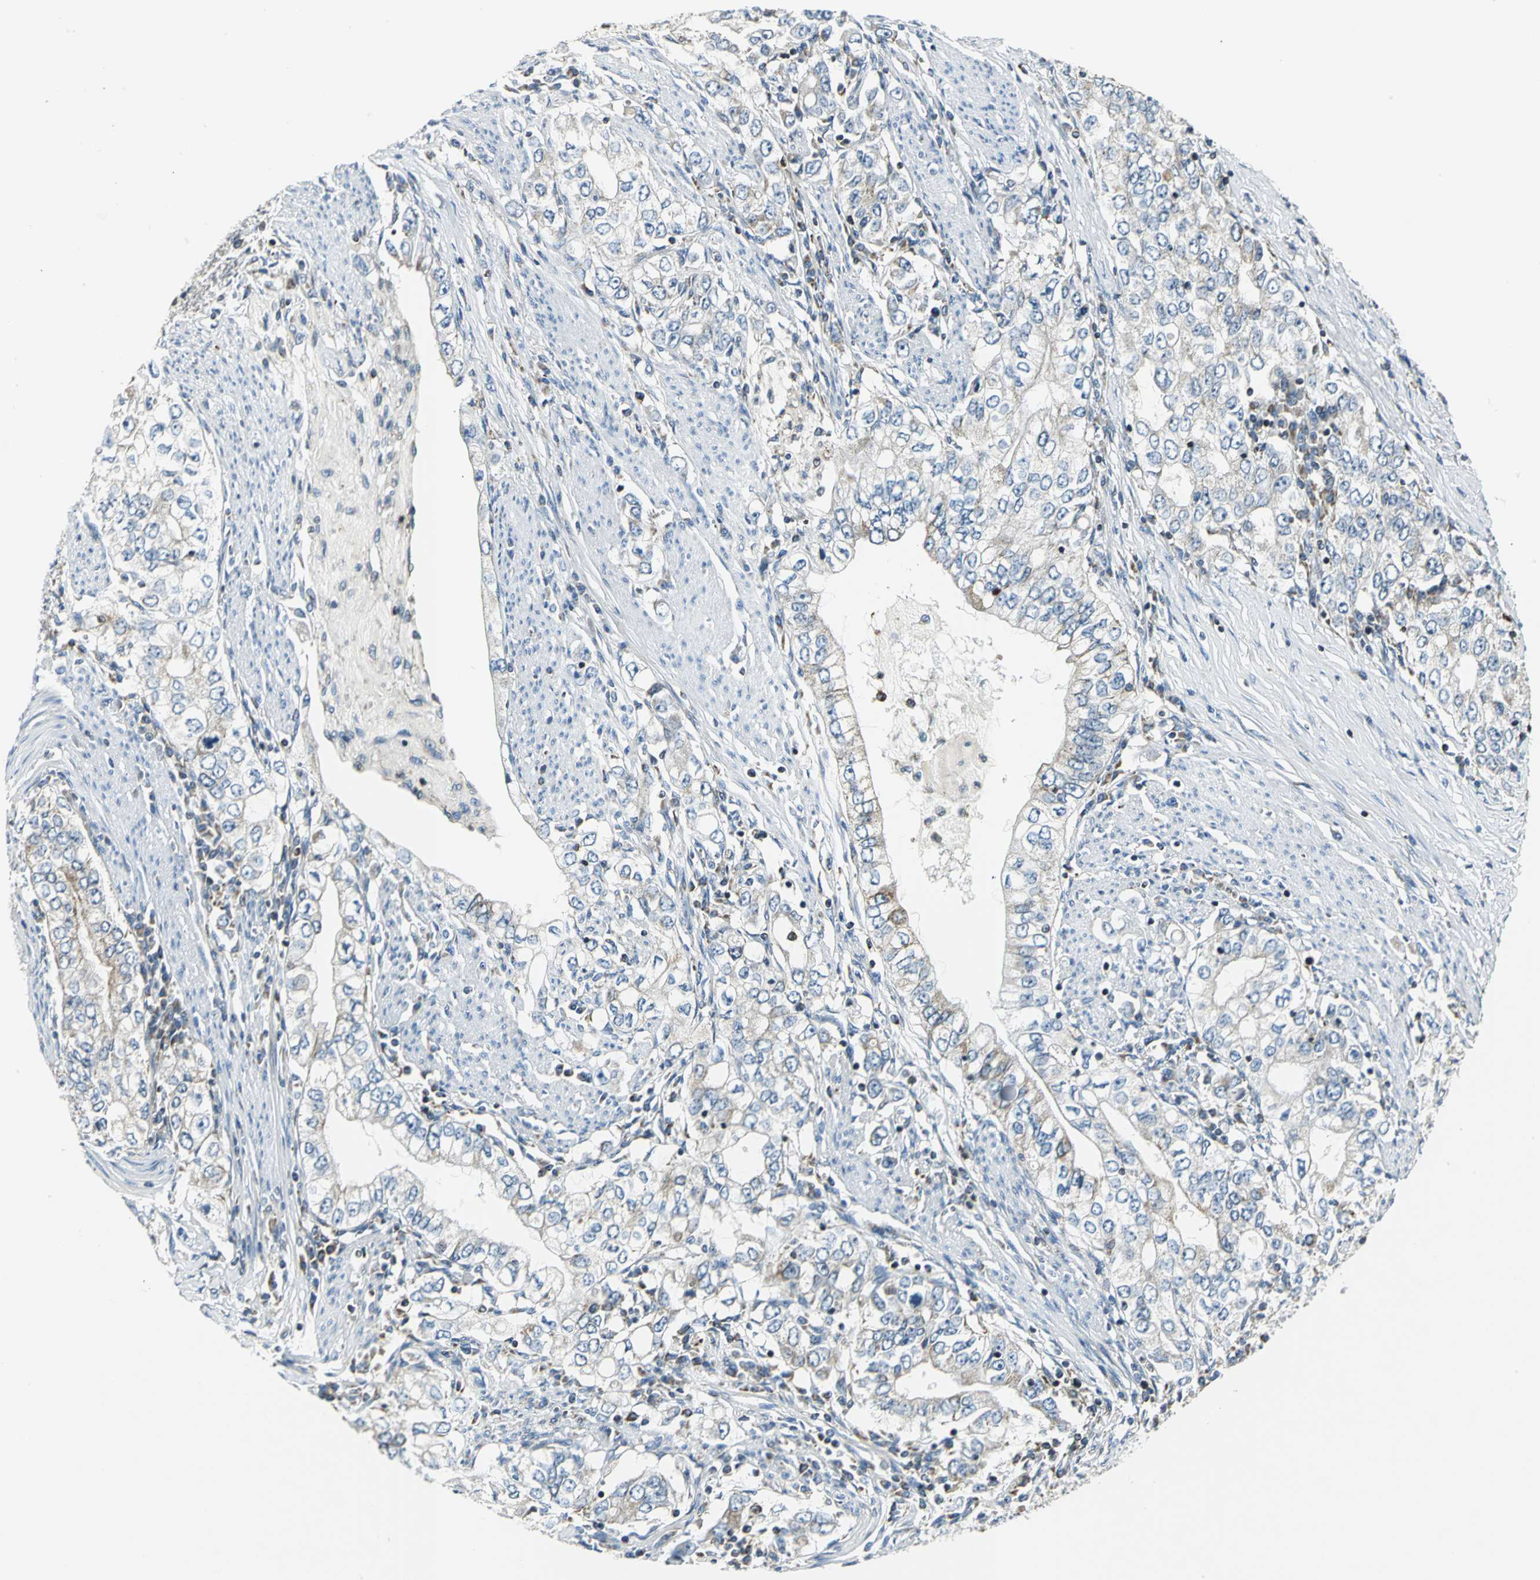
{"staining": {"intensity": "moderate", "quantity": "25%-75%", "location": "cytoplasmic/membranous"}, "tissue": "stomach cancer", "cell_type": "Tumor cells", "image_type": "cancer", "snomed": [{"axis": "morphology", "description": "Adenocarcinoma, NOS"}, {"axis": "topography", "description": "Stomach, lower"}], "caption": "Immunohistochemistry image of neoplastic tissue: human stomach cancer stained using IHC reveals medium levels of moderate protein expression localized specifically in the cytoplasmic/membranous of tumor cells, appearing as a cytoplasmic/membranous brown color.", "gene": "USP40", "patient": {"sex": "female", "age": 72}}